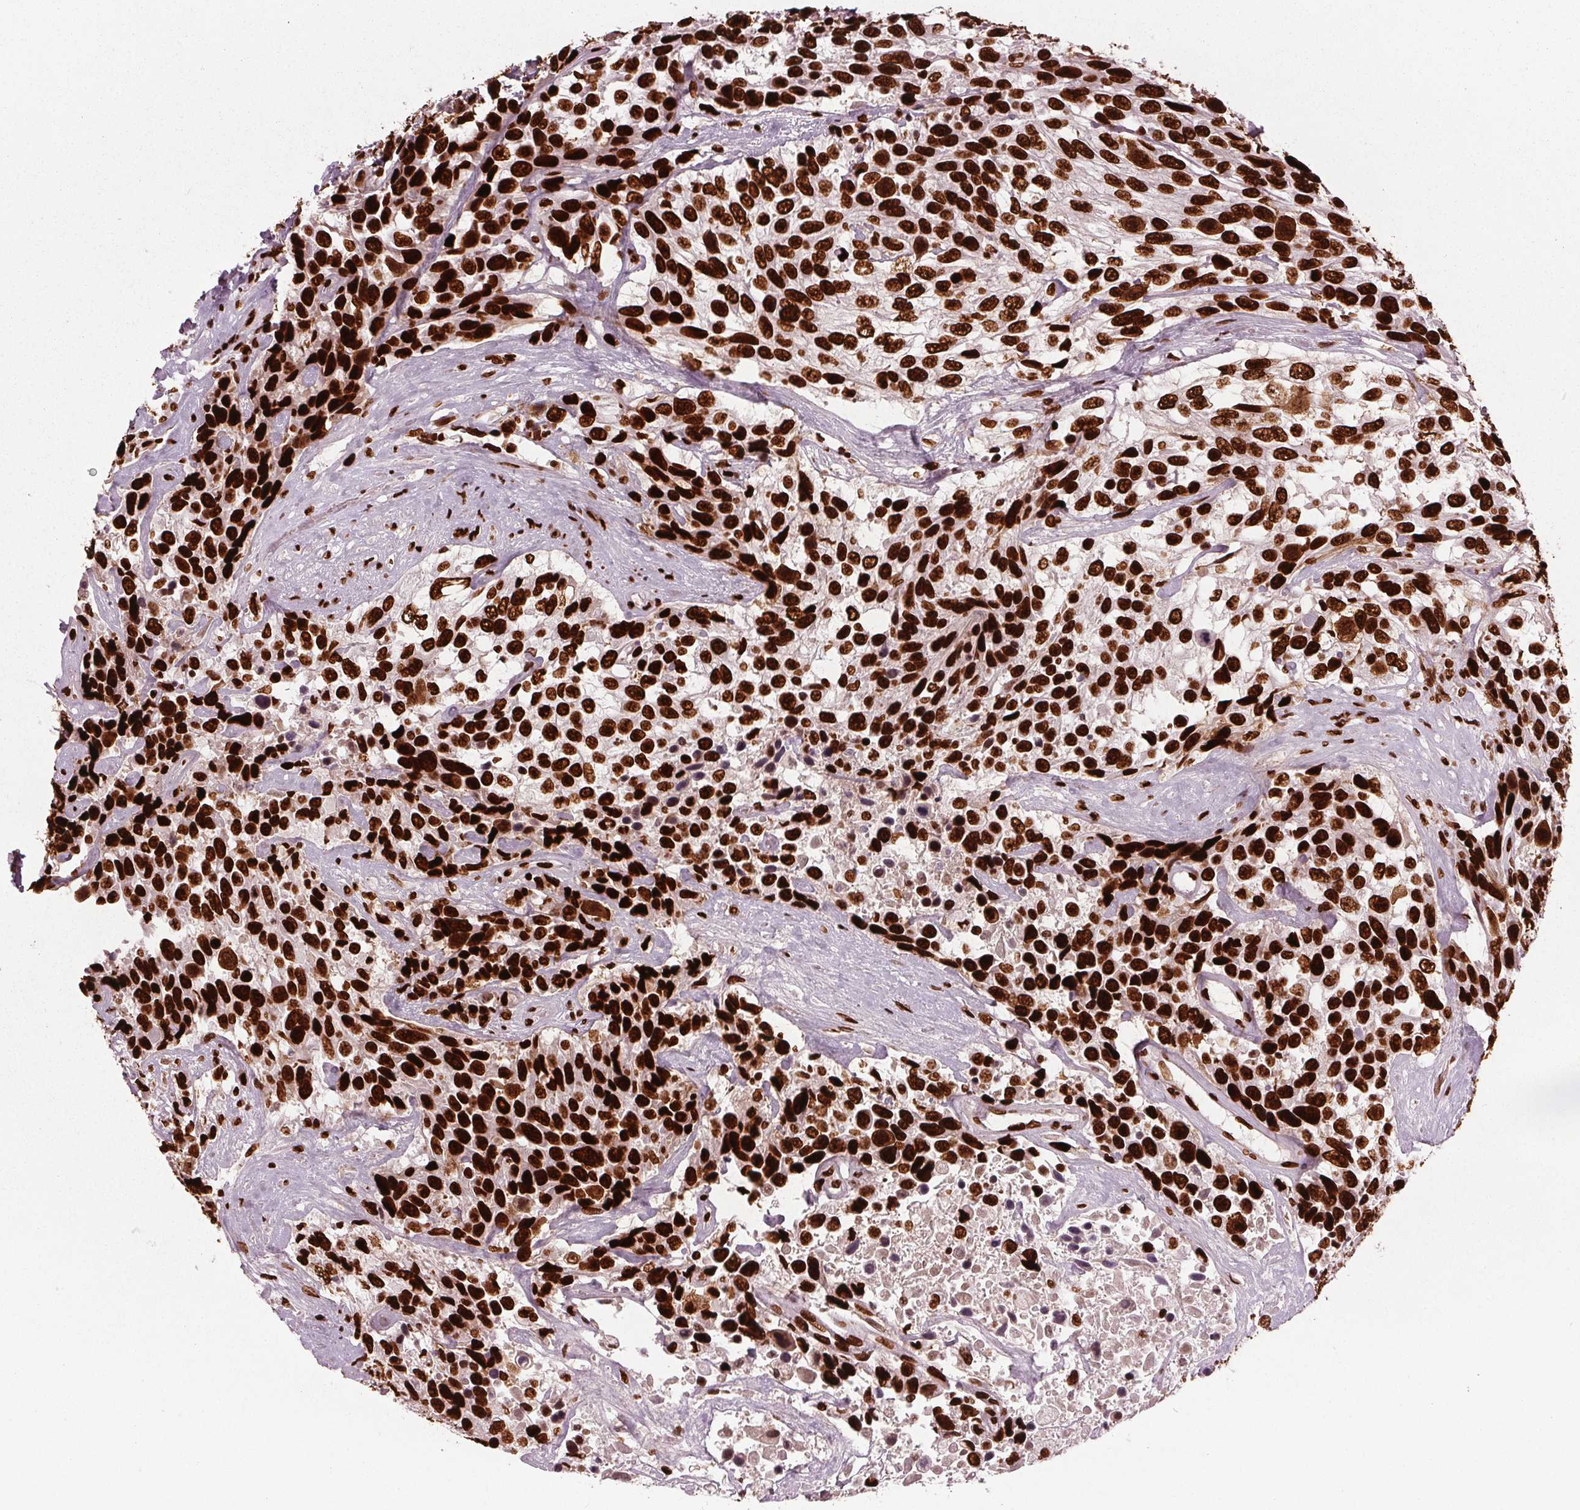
{"staining": {"intensity": "strong", "quantity": ">75%", "location": "nuclear"}, "tissue": "urothelial cancer", "cell_type": "Tumor cells", "image_type": "cancer", "snomed": [{"axis": "morphology", "description": "Urothelial carcinoma, High grade"}, {"axis": "topography", "description": "Urinary bladder"}], "caption": "This is an image of immunohistochemistry (IHC) staining of high-grade urothelial carcinoma, which shows strong staining in the nuclear of tumor cells.", "gene": "BRD4", "patient": {"sex": "female", "age": 70}}